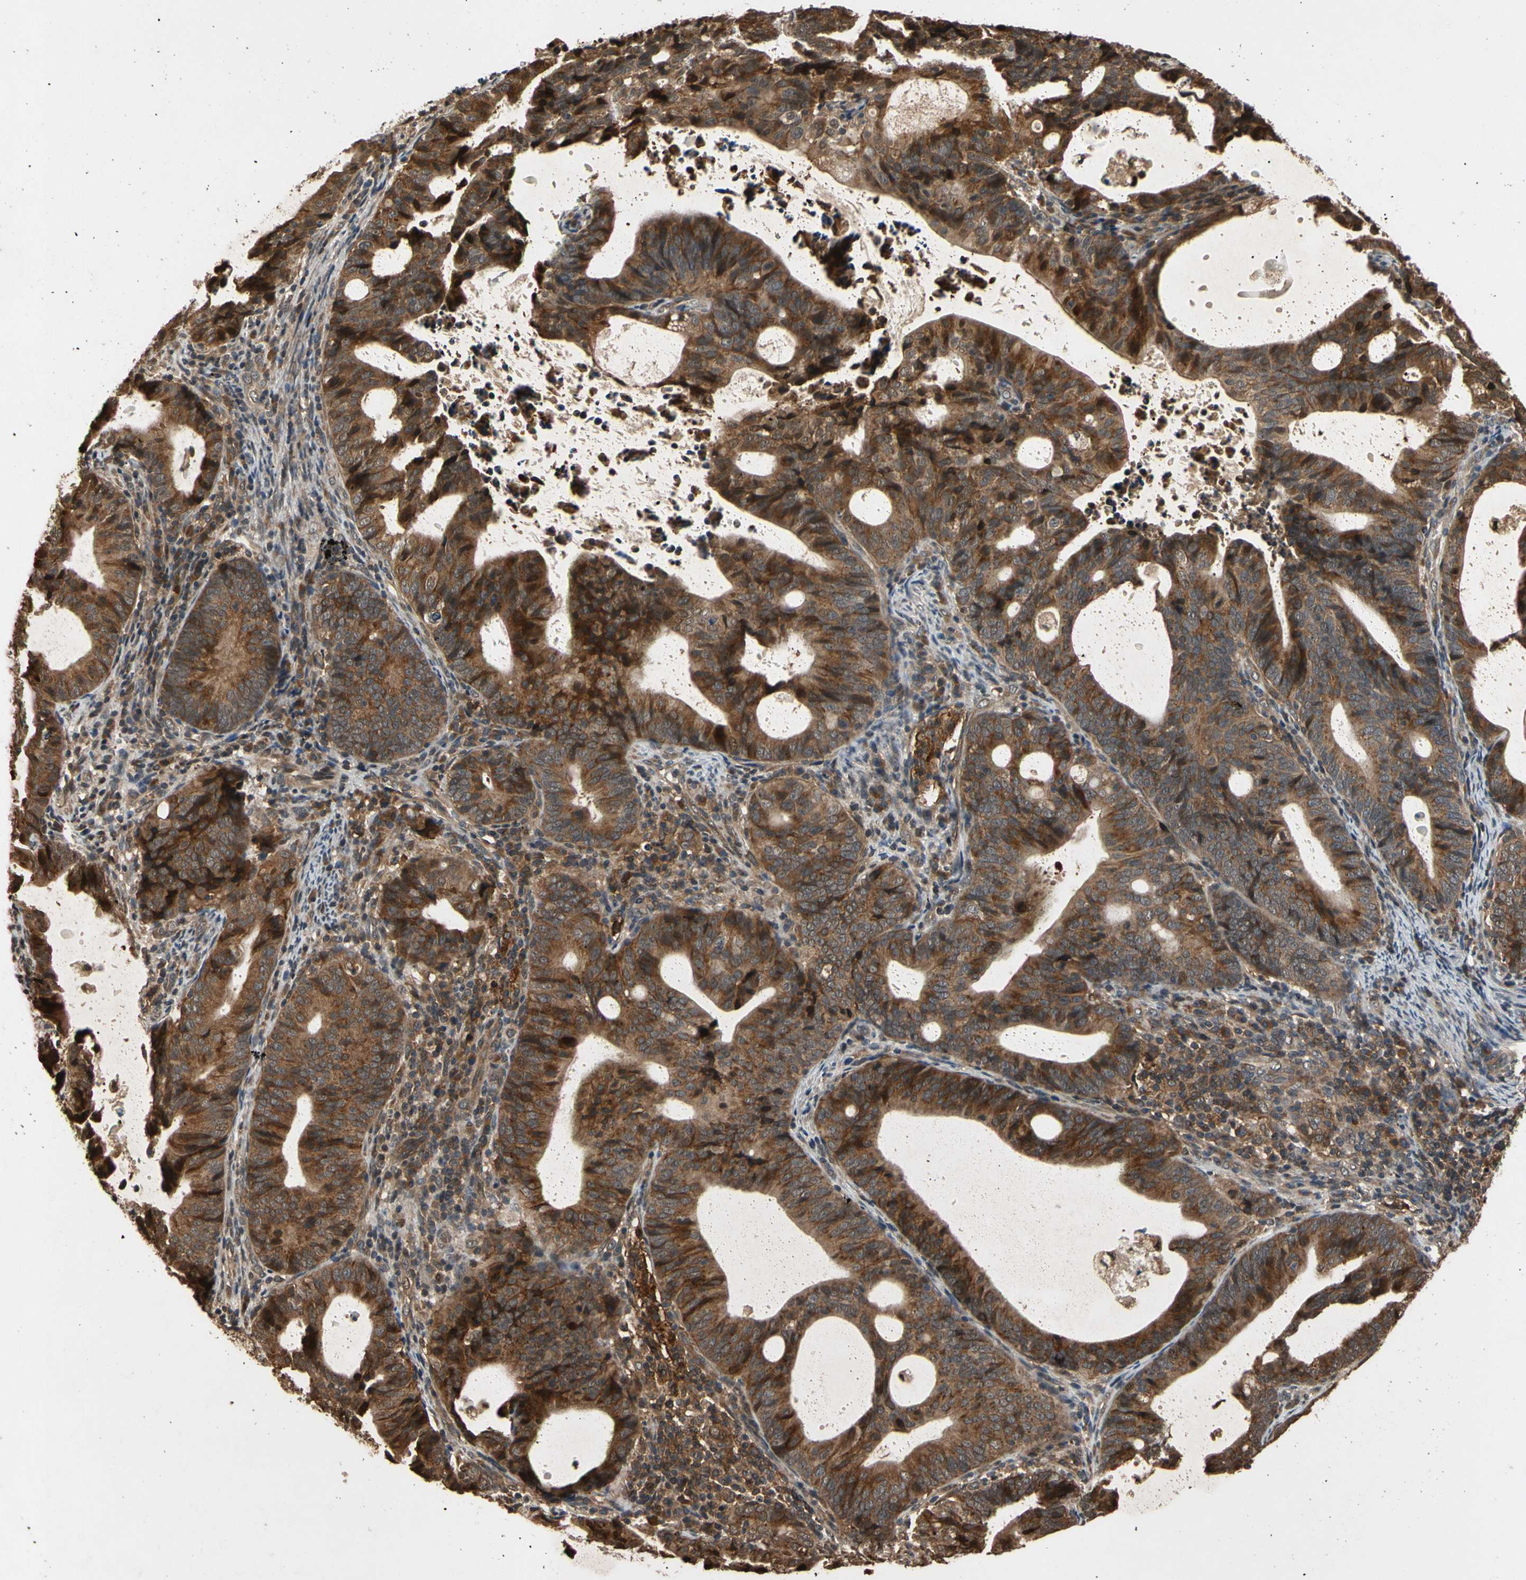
{"staining": {"intensity": "strong", "quantity": ">75%", "location": "cytoplasmic/membranous"}, "tissue": "endometrial cancer", "cell_type": "Tumor cells", "image_type": "cancer", "snomed": [{"axis": "morphology", "description": "Adenocarcinoma, NOS"}, {"axis": "topography", "description": "Uterus"}], "caption": "Human adenocarcinoma (endometrial) stained with a protein marker displays strong staining in tumor cells.", "gene": "TMEM230", "patient": {"sex": "female", "age": 83}}